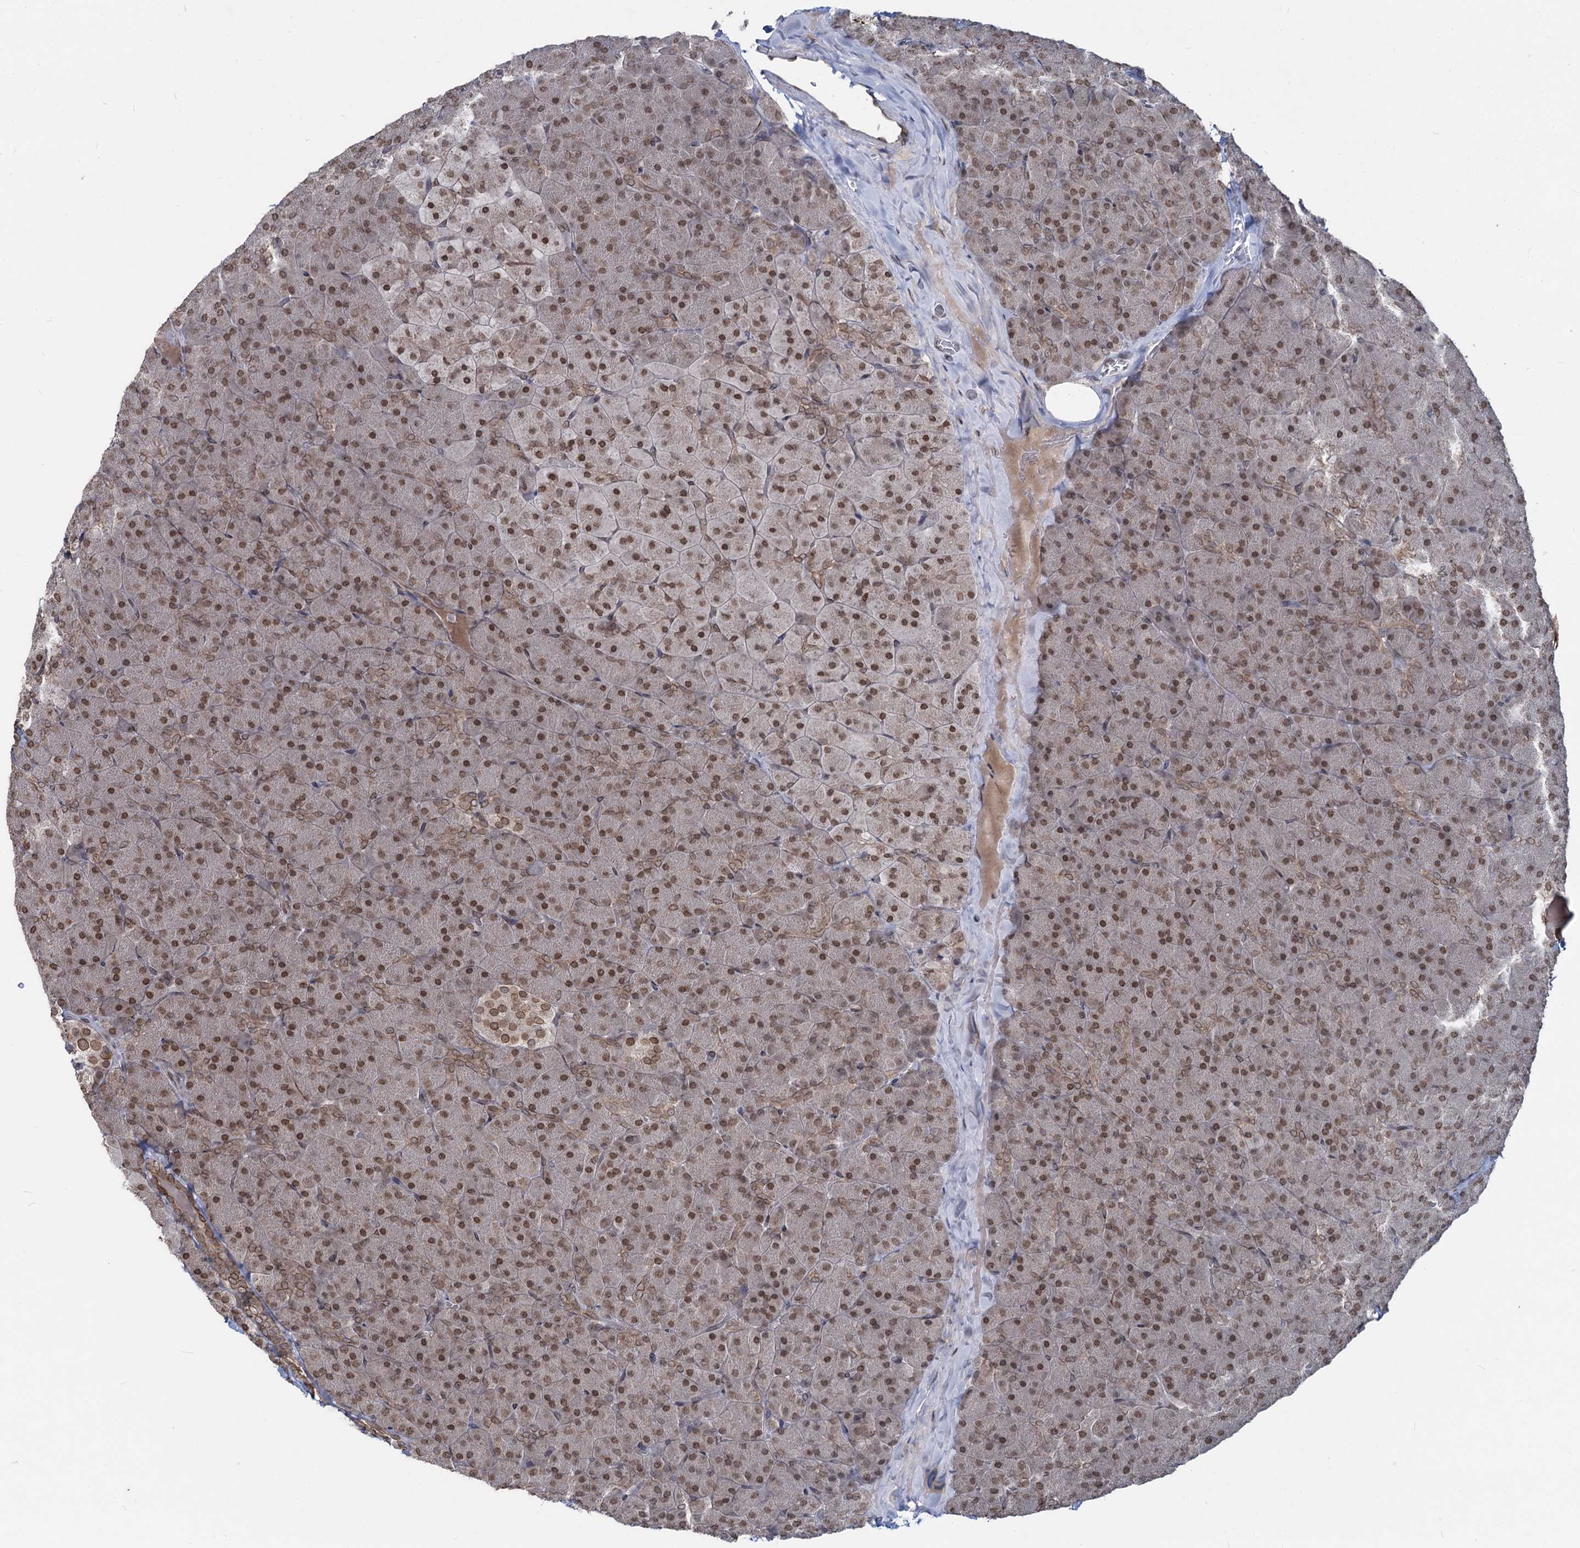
{"staining": {"intensity": "strong", "quantity": "25%-75%", "location": "cytoplasmic/membranous,nuclear"}, "tissue": "pancreas", "cell_type": "Exocrine glandular cells", "image_type": "normal", "snomed": [{"axis": "morphology", "description": "Normal tissue, NOS"}, {"axis": "topography", "description": "Pancreas"}], "caption": "About 25%-75% of exocrine glandular cells in benign human pancreas reveal strong cytoplasmic/membranous,nuclear protein staining as visualized by brown immunohistochemical staining.", "gene": "RNF6", "patient": {"sex": "male", "age": 36}}